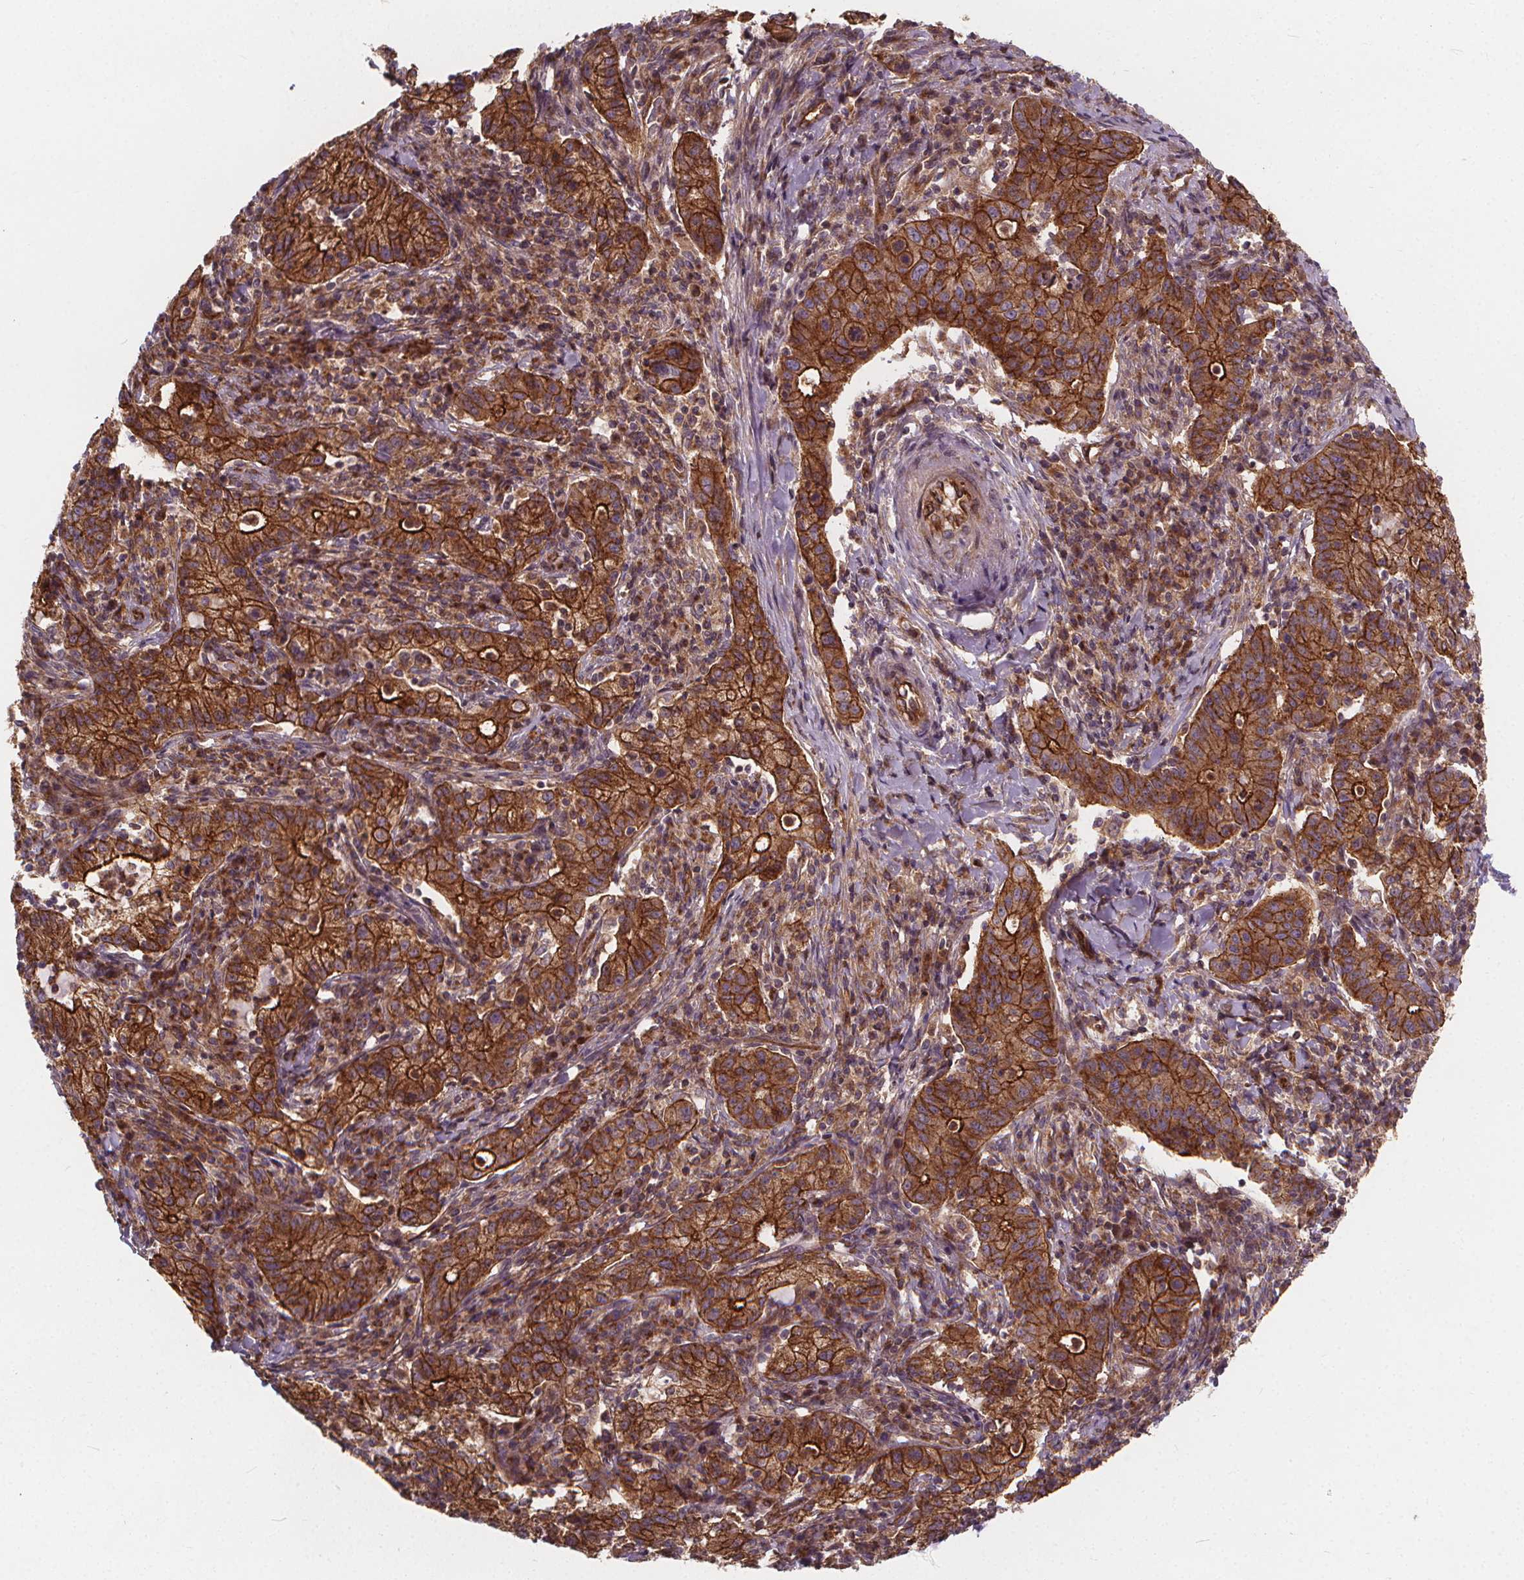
{"staining": {"intensity": "strong", "quantity": ">75%", "location": "cytoplasmic/membranous"}, "tissue": "cervical cancer", "cell_type": "Tumor cells", "image_type": "cancer", "snomed": [{"axis": "morphology", "description": "Normal tissue, NOS"}, {"axis": "morphology", "description": "Adenocarcinoma, NOS"}, {"axis": "topography", "description": "Cervix"}], "caption": "Immunohistochemical staining of adenocarcinoma (cervical) displays high levels of strong cytoplasmic/membranous protein staining in about >75% of tumor cells.", "gene": "CLINT1", "patient": {"sex": "female", "age": 44}}